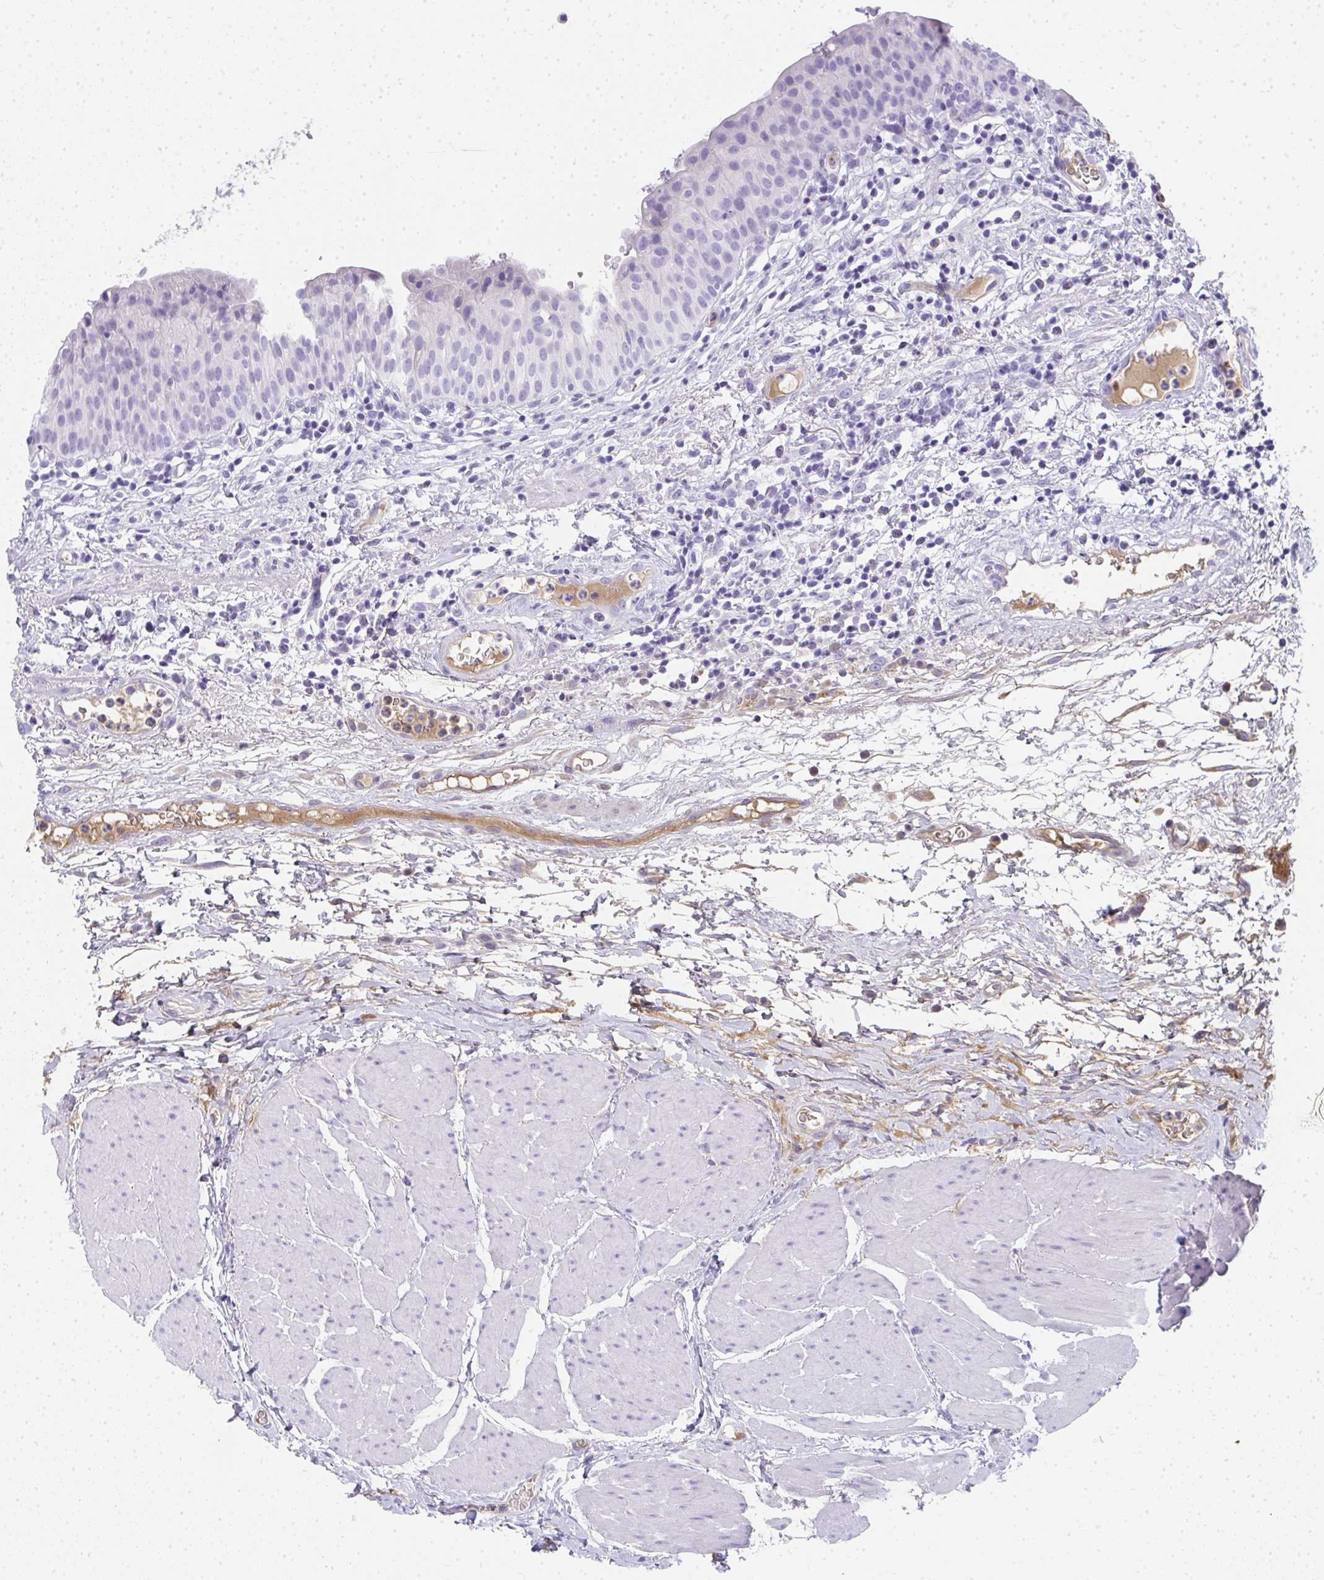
{"staining": {"intensity": "negative", "quantity": "none", "location": "none"}, "tissue": "urinary bladder", "cell_type": "Urothelial cells", "image_type": "normal", "snomed": [{"axis": "morphology", "description": "Normal tissue, NOS"}, {"axis": "morphology", "description": "Inflammation, NOS"}, {"axis": "topography", "description": "Urinary bladder"}], "caption": "The immunohistochemistry (IHC) histopathology image has no significant expression in urothelial cells of urinary bladder. The staining was performed using DAB (3,3'-diaminobenzidine) to visualize the protein expression in brown, while the nuclei were stained in blue with hematoxylin (Magnification: 20x).", "gene": "ZSWIM3", "patient": {"sex": "male", "age": 57}}